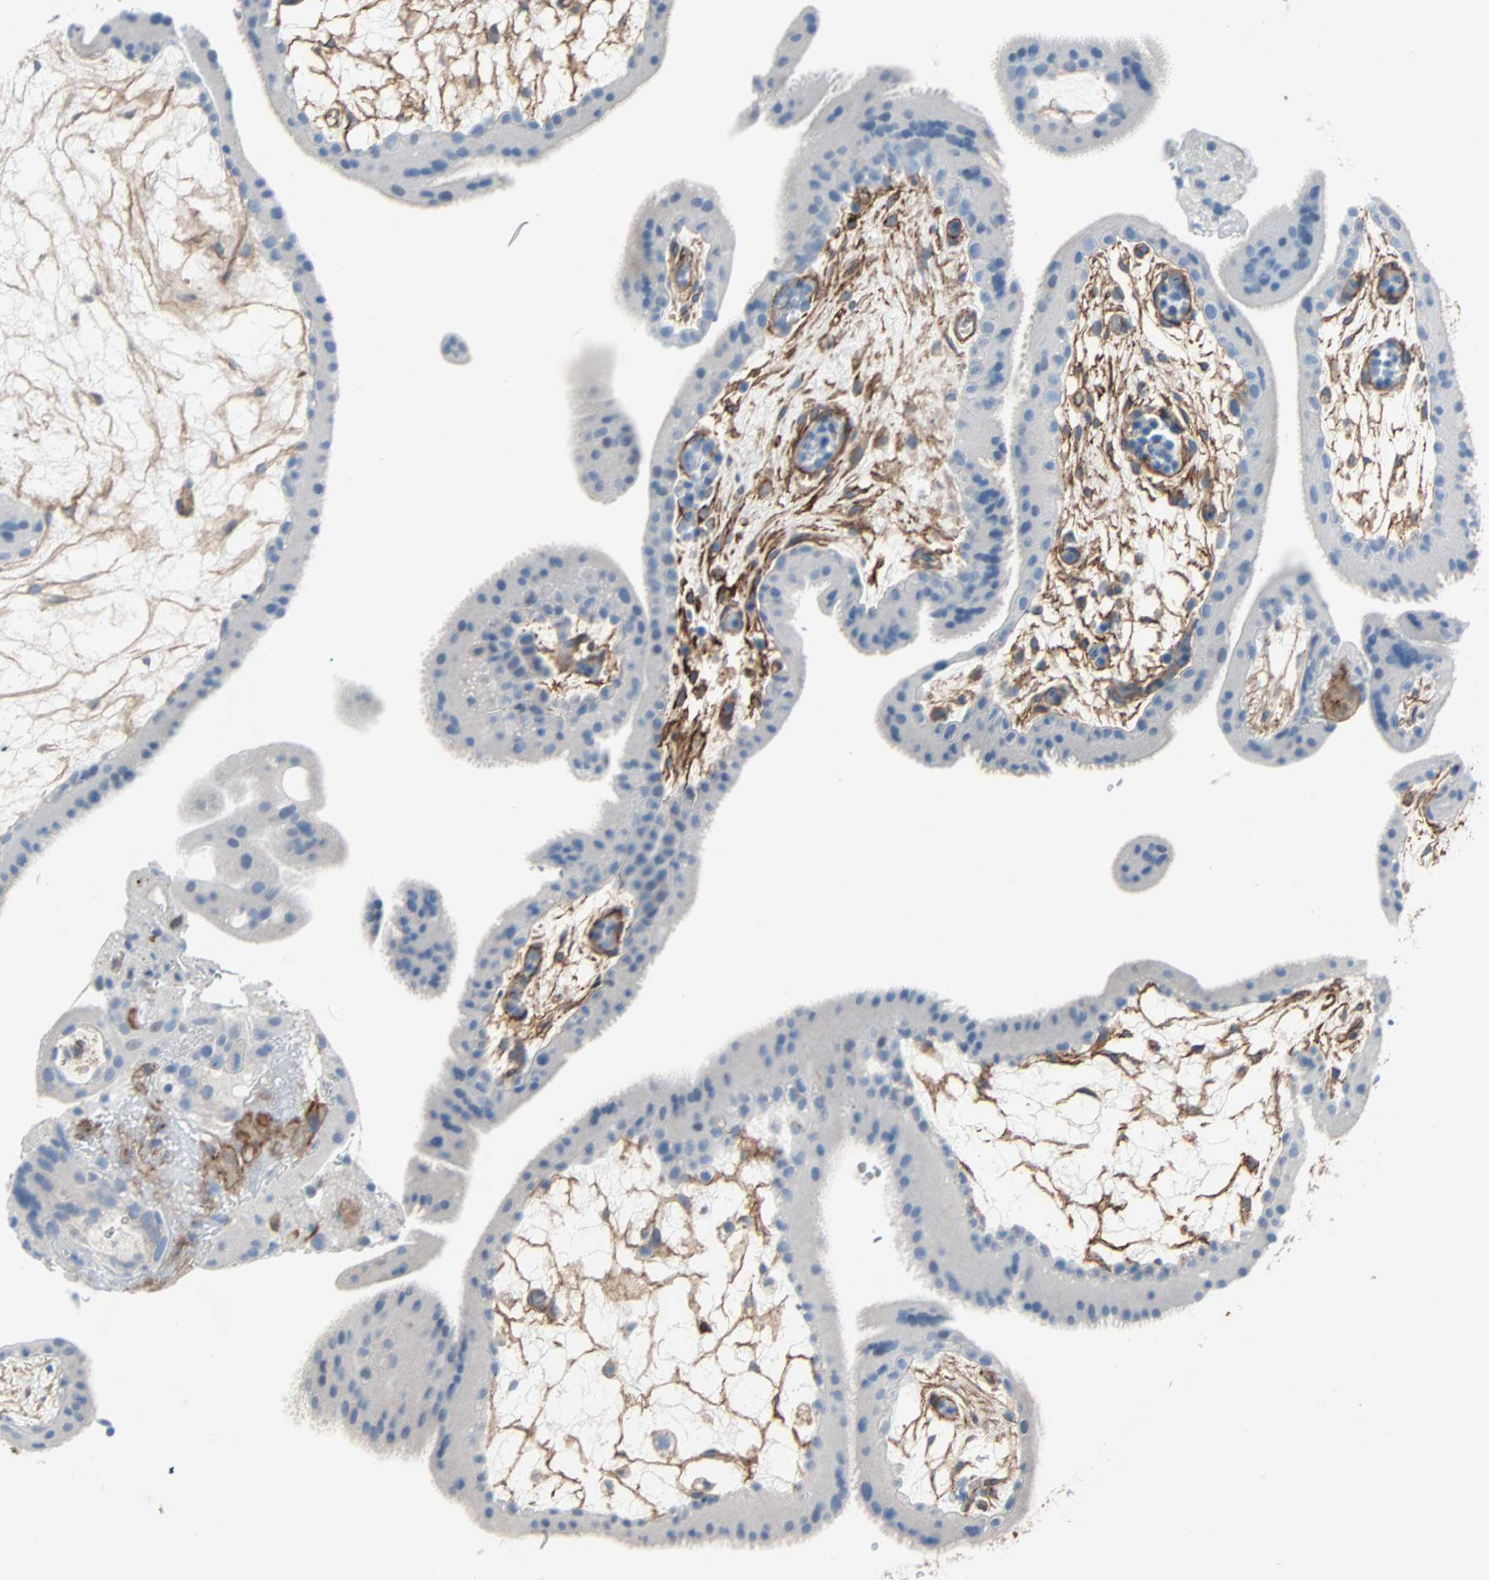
{"staining": {"intensity": "negative", "quantity": "none", "location": "none"}, "tissue": "placenta", "cell_type": "Decidual cells", "image_type": "normal", "snomed": [{"axis": "morphology", "description": "Normal tissue, NOS"}, {"axis": "topography", "description": "Placenta"}], "caption": "A photomicrograph of placenta stained for a protein displays no brown staining in decidual cells.", "gene": "EPB41L2", "patient": {"sex": "female", "age": 19}}